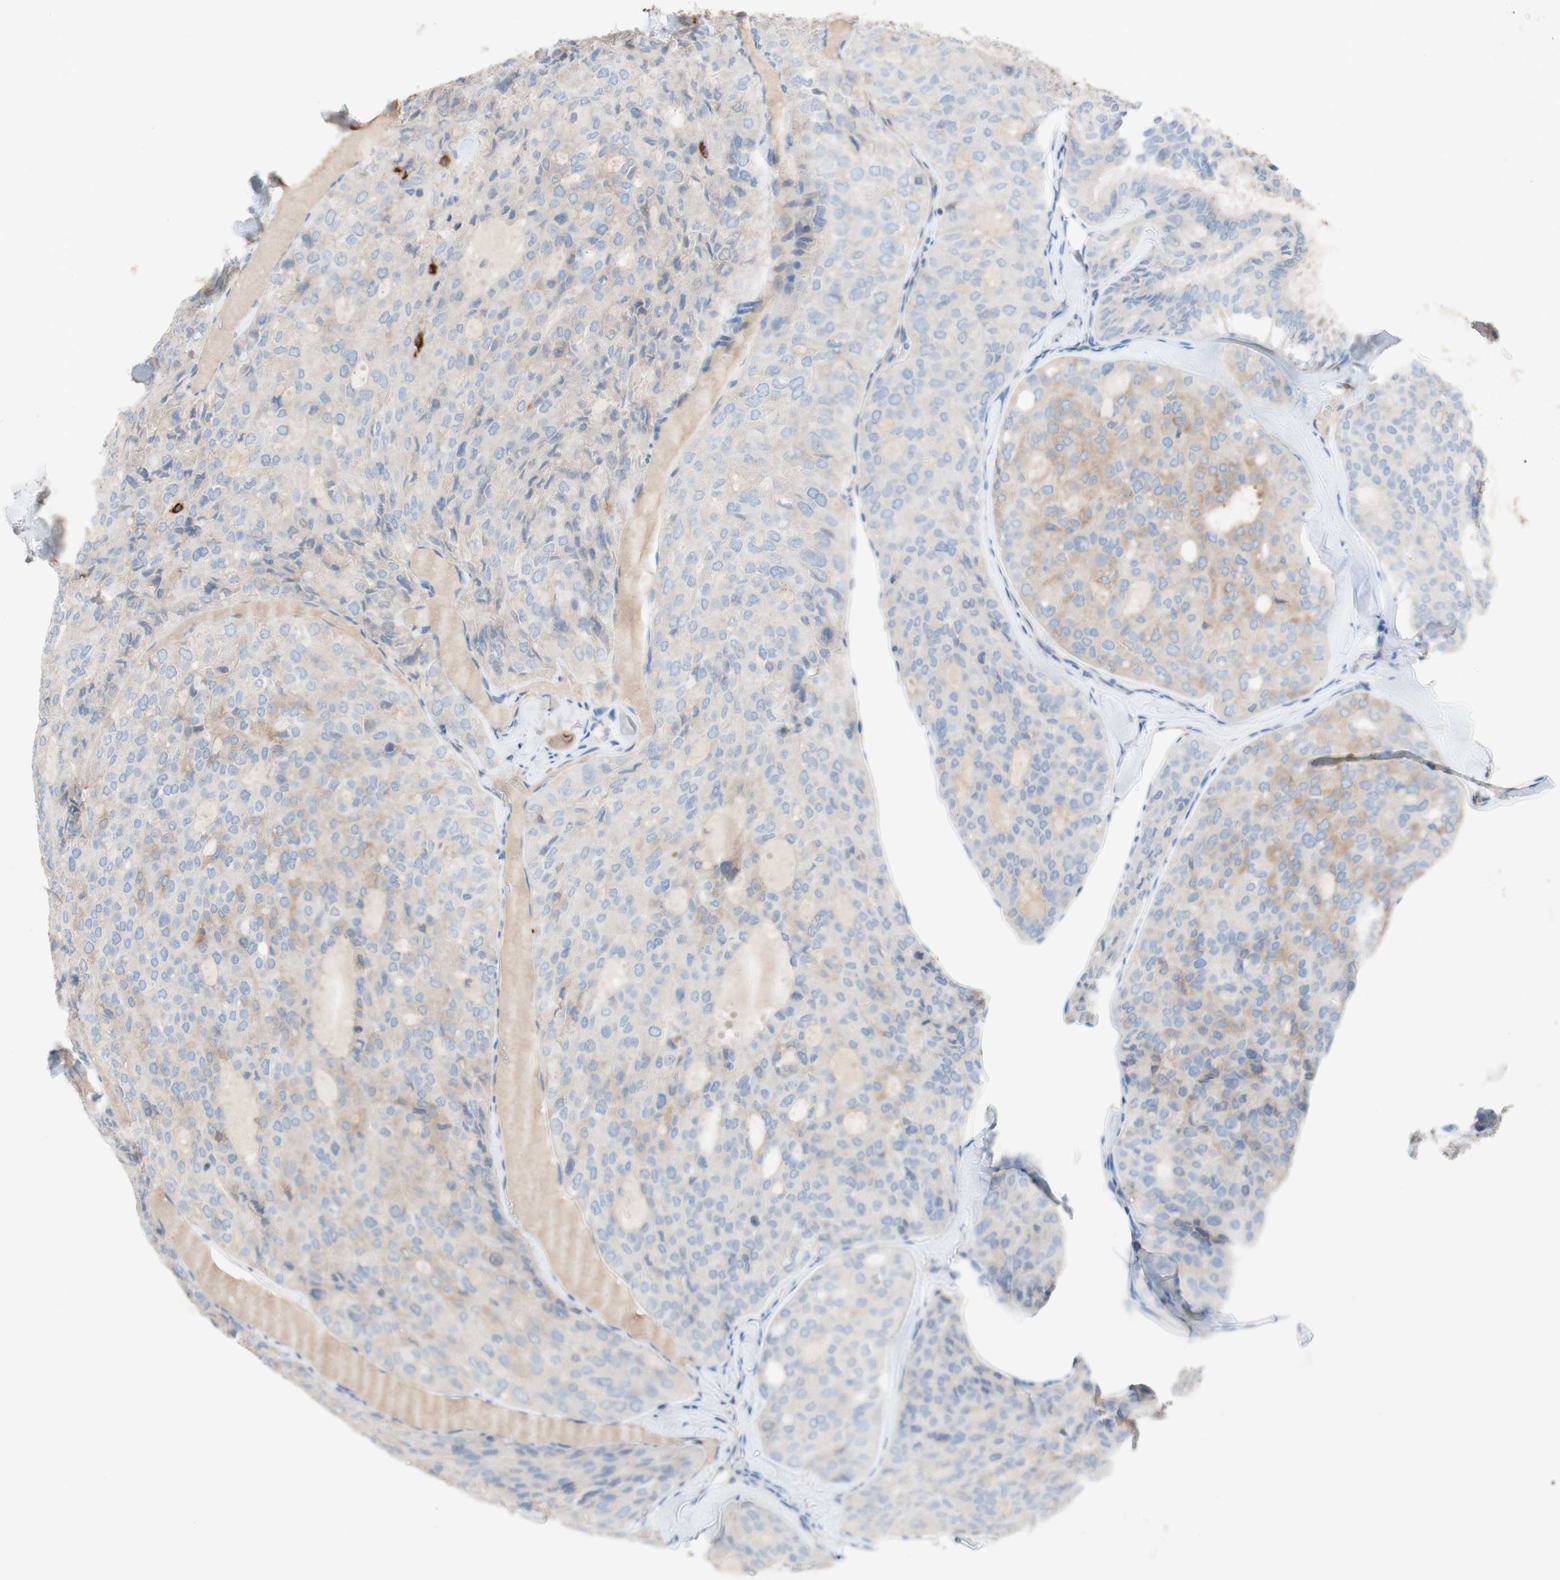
{"staining": {"intensity": "weak", "quantity": ">75%", "location": "cytoplasmic/membranous"}, "tissue": "thyroid cancer", "cell_type": "Tumor cells", "image_type": "cancer", "snomed": [{"axis": "morphology", "description": "Follicular adenoma carcinoma, NOS"}, {"axis": "topography", "description": "Thyroid gland"}], "caption": "Immunohistochemistry histopathology image of thyroid follicular adenoma carcinoma stained for a protein (brown), which shows low levels of weak cytoplasmic/membranous positivity in approximately >75% of tumor cells.", "gene": "PACSIN1", "patient": {"sex": "male", "age": 75}}